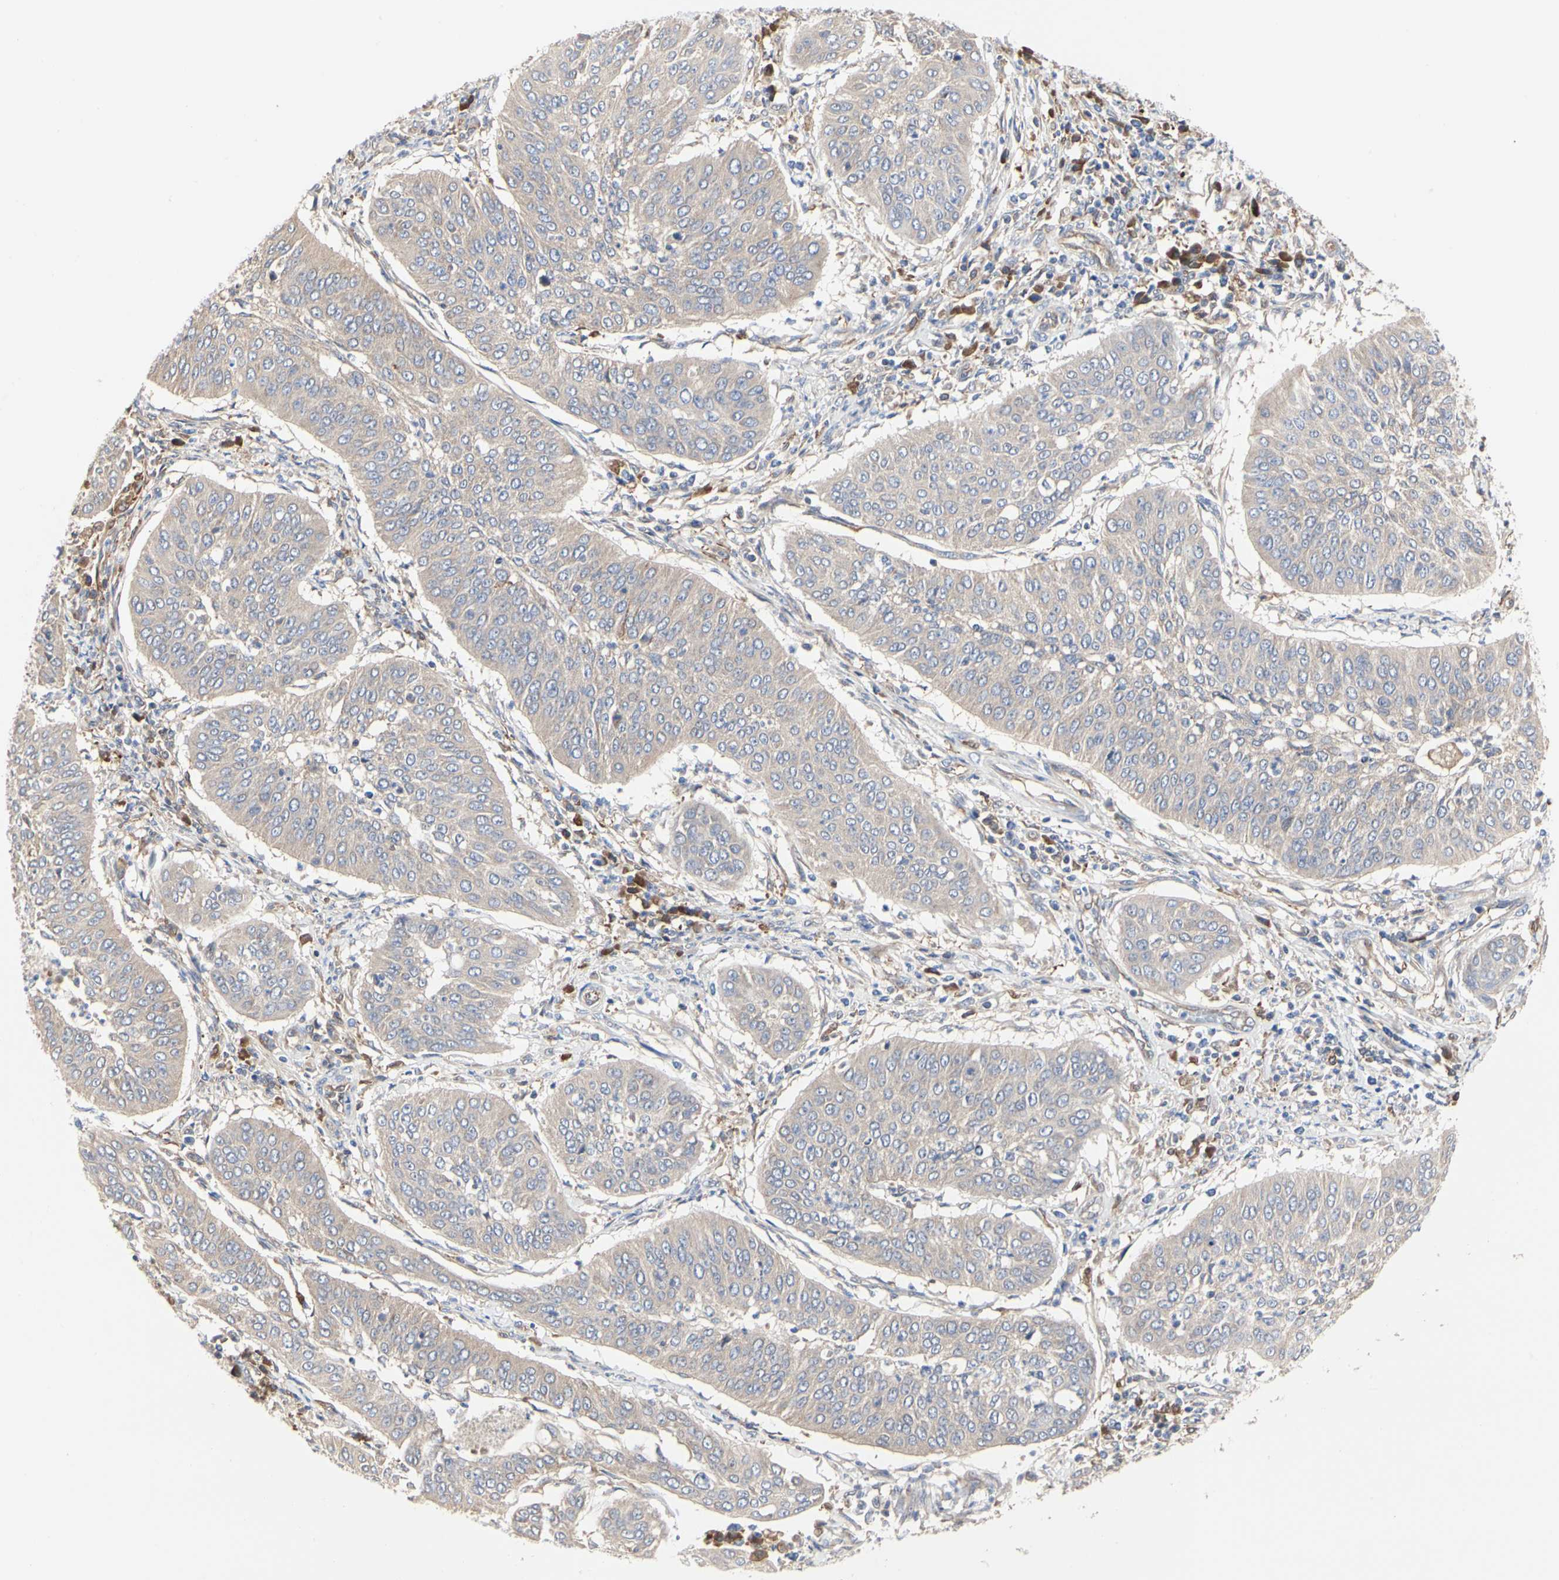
{"staining": {"intensity": "weak", "quantity": ">75%", "location": "cytoplasmic/membranous"}, "tissue": "cervical cancer", "cell_type": "Tumor cells", "image_type": "cancer", "snomed": [{"axis": "morphology", "description": "Normal tissue, NOS"}, {"axis": "morphology", "description": "Squamous cell carcinoma, NOS"}, {"axis": "topography", "description": "Cervix"}], "caption": "A histopathology image of human cervical cancer stained for a protein shows weak cytoplasmic/membranous brown staining in tumor cells. (IHC, brightfield microscopy, high magnification).", "gene": "C3orf52", "patient": {"sex": "female", "age": 39}}